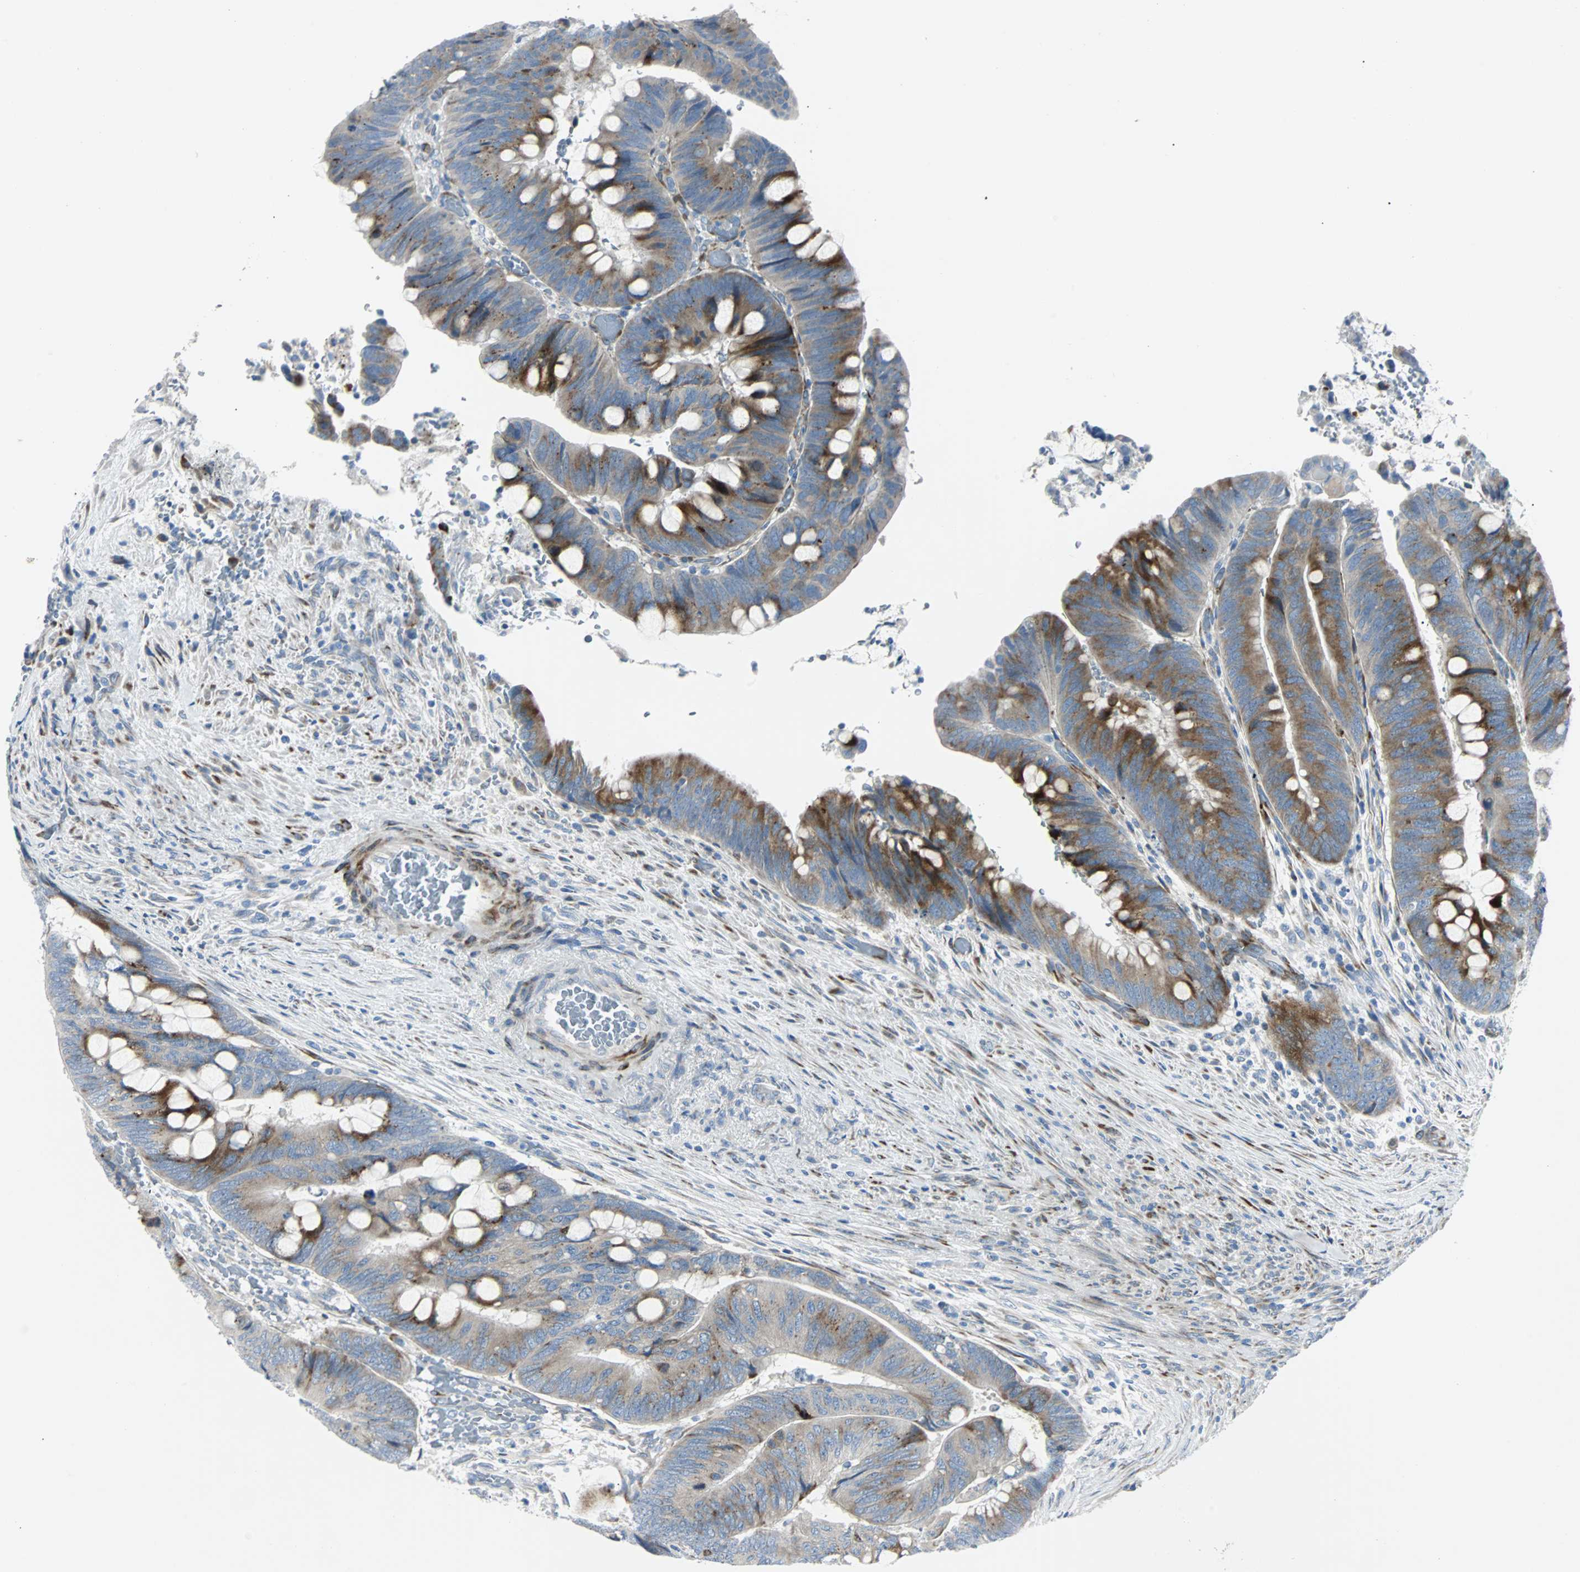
{"staining": {"intensity": "moderate", "quantity": "25%-75%", "location": "cytoplasmic/membranous"}, "tissue": "colorectal cancer", "cell_type": "Tumor cells", "image_type": "cancer", "snomed": [{"axis": "morphology", "description": "Normal tissue, NOS"}, {"axis": "morphology", "description": "Adenocarcinoma, NOS"}, {"axis": "topography", "description": "Rectum"}, {"axis": "topography", "description": "Peripheral nerve tissue"}], "caption": "High-power microscopy captured an immunohistochemistry (IHC) photomicrograph of colorectal cancer (adenocarcinoma), revealing moderate cytoplasmic/membranous expression in approximately 25%-75% of tumor cells.", "gene": "BBC3", "patient": {"sex": "male", "age": 92}}